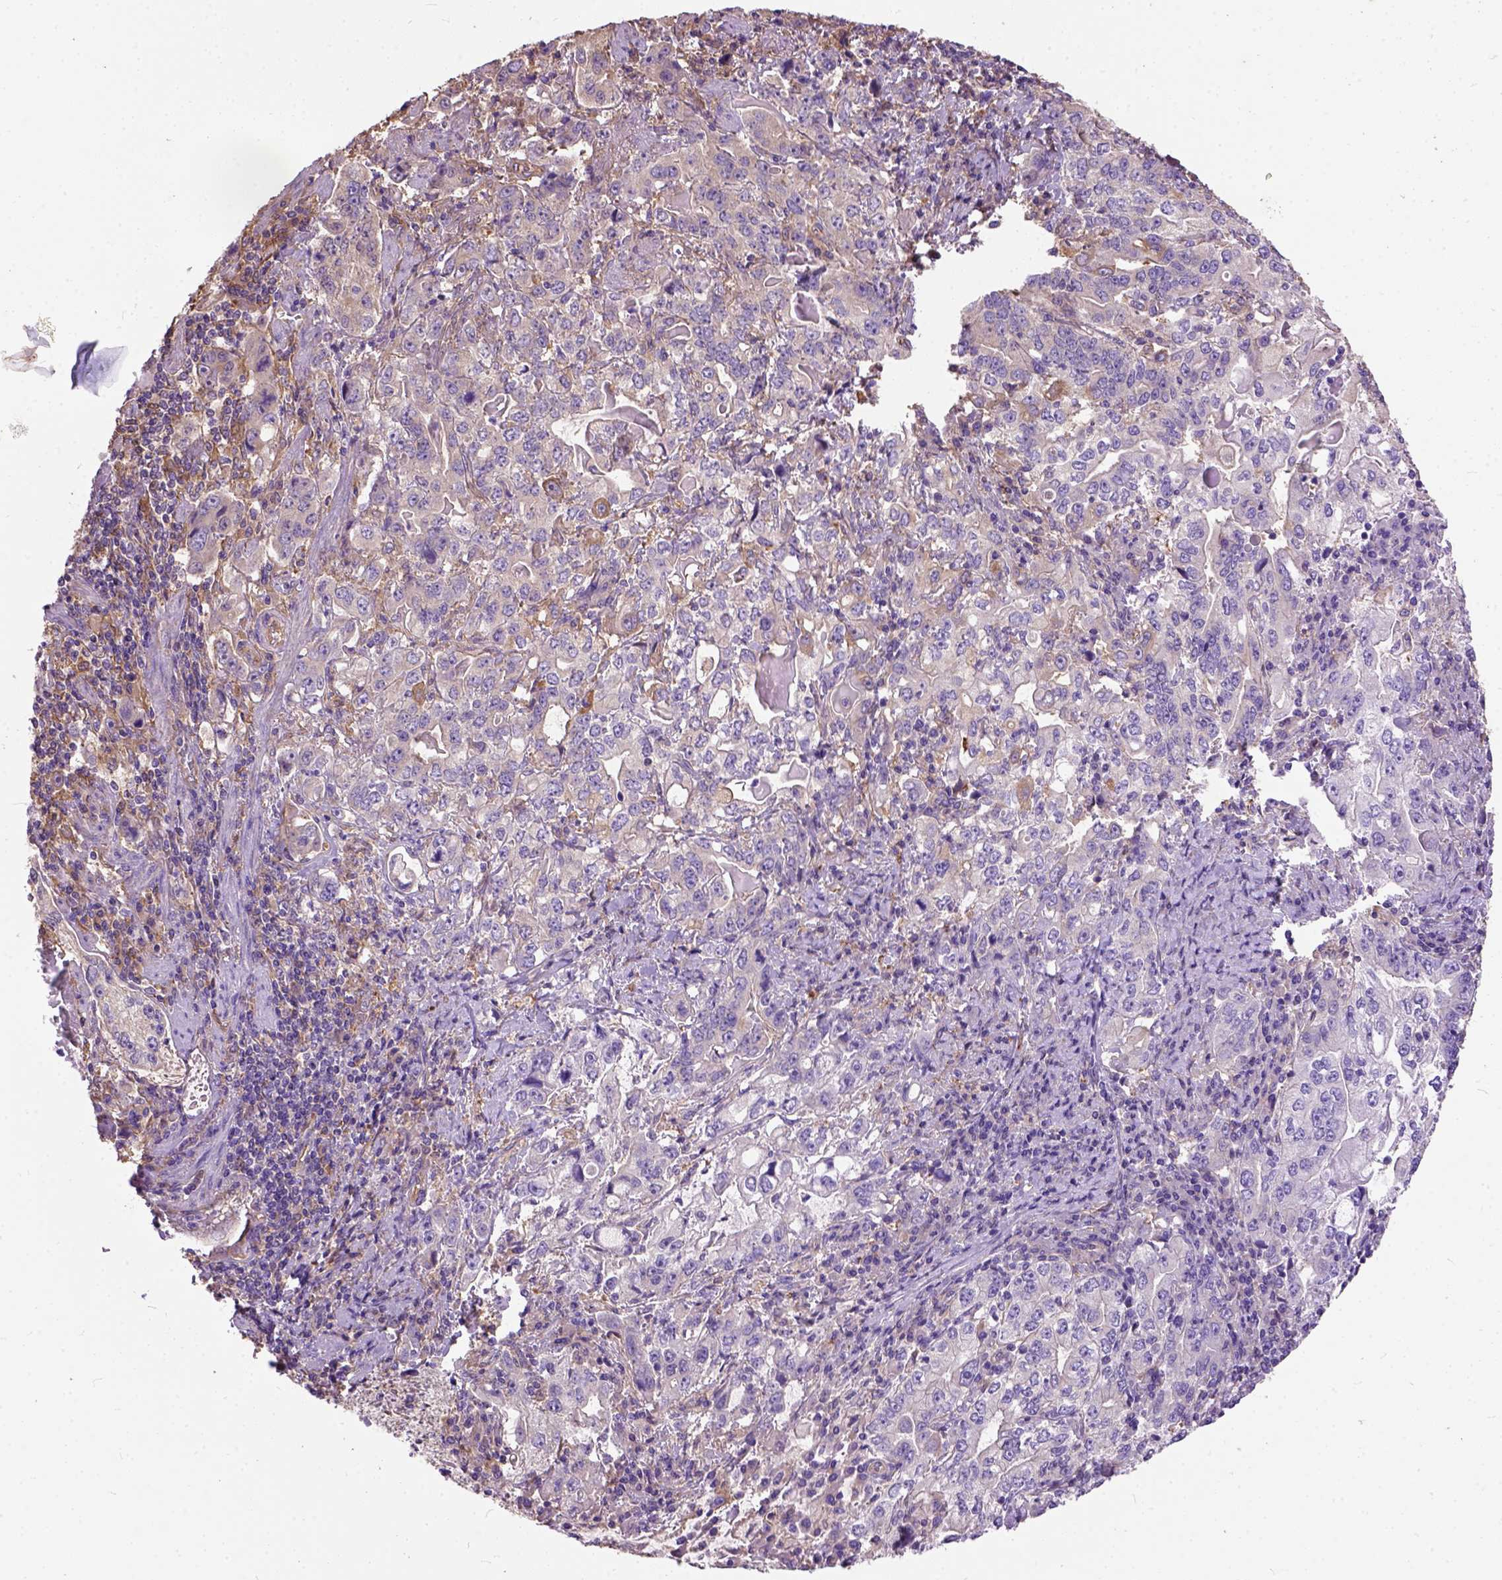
{"staining": {"intensity": "negative", "quantity": "none", "location": "none"}, "tissue": "stomach cancer", "cell_type": "Tumor cells", "image_type": "cancer", "snomed": [{"axis": "morphology", "description": "Adenocarcinoma, NOS"}, {"axis": "topography", "description": "Stomach, lower"}], "caption": "IHC photomicrograph of neoplastic tissue: human stomach adenocarcinoma stained with DAB demonstrates no significant protein expression in tumor cells.", "gene": "SEMA4F", "patient": {"sex": "female", "age": 72}}